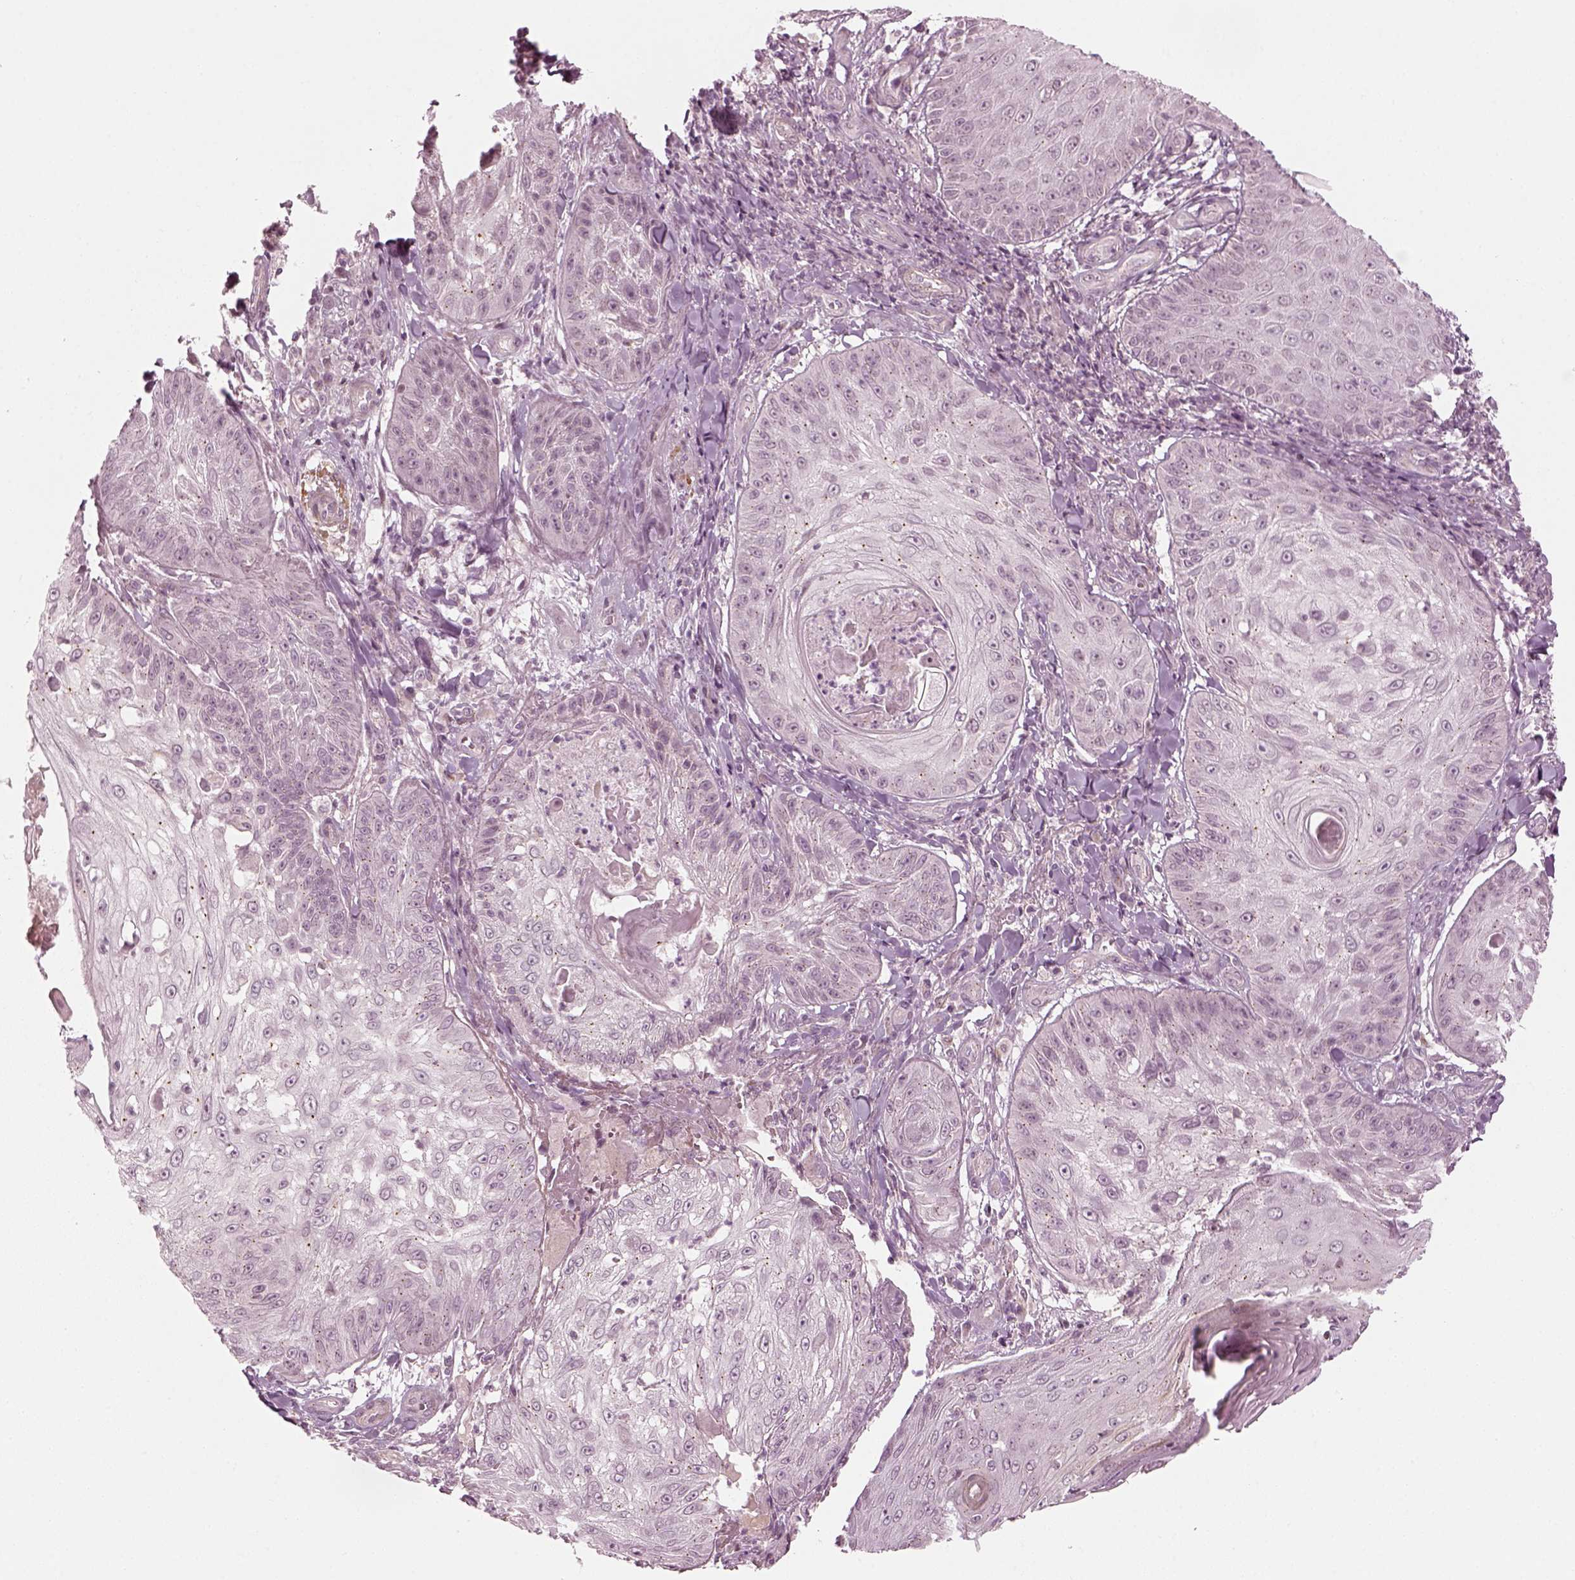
{"staining": {"intensity": "negative", "quantity": "none", "location": "none"}, "tissue": "skin cancer", "cell_type": "Tumor cells", "image_type": "cancer", "snomed": [{"axis": "morphology", "description": "Squamous cell carcinoma, NOS"}, {"axis": "topography", "description": "Skin"}], "caption": "High magnification brightfield microscopy of squamous cell carcinoma (skin) stained with DAB (3,3'-diaminobenzidine) (brown) and counterstained with hematoxylin (blue): tumor cells show no significant expression.", "gene": "MLIP", "patient": {"sex": "male", "age": 70}}